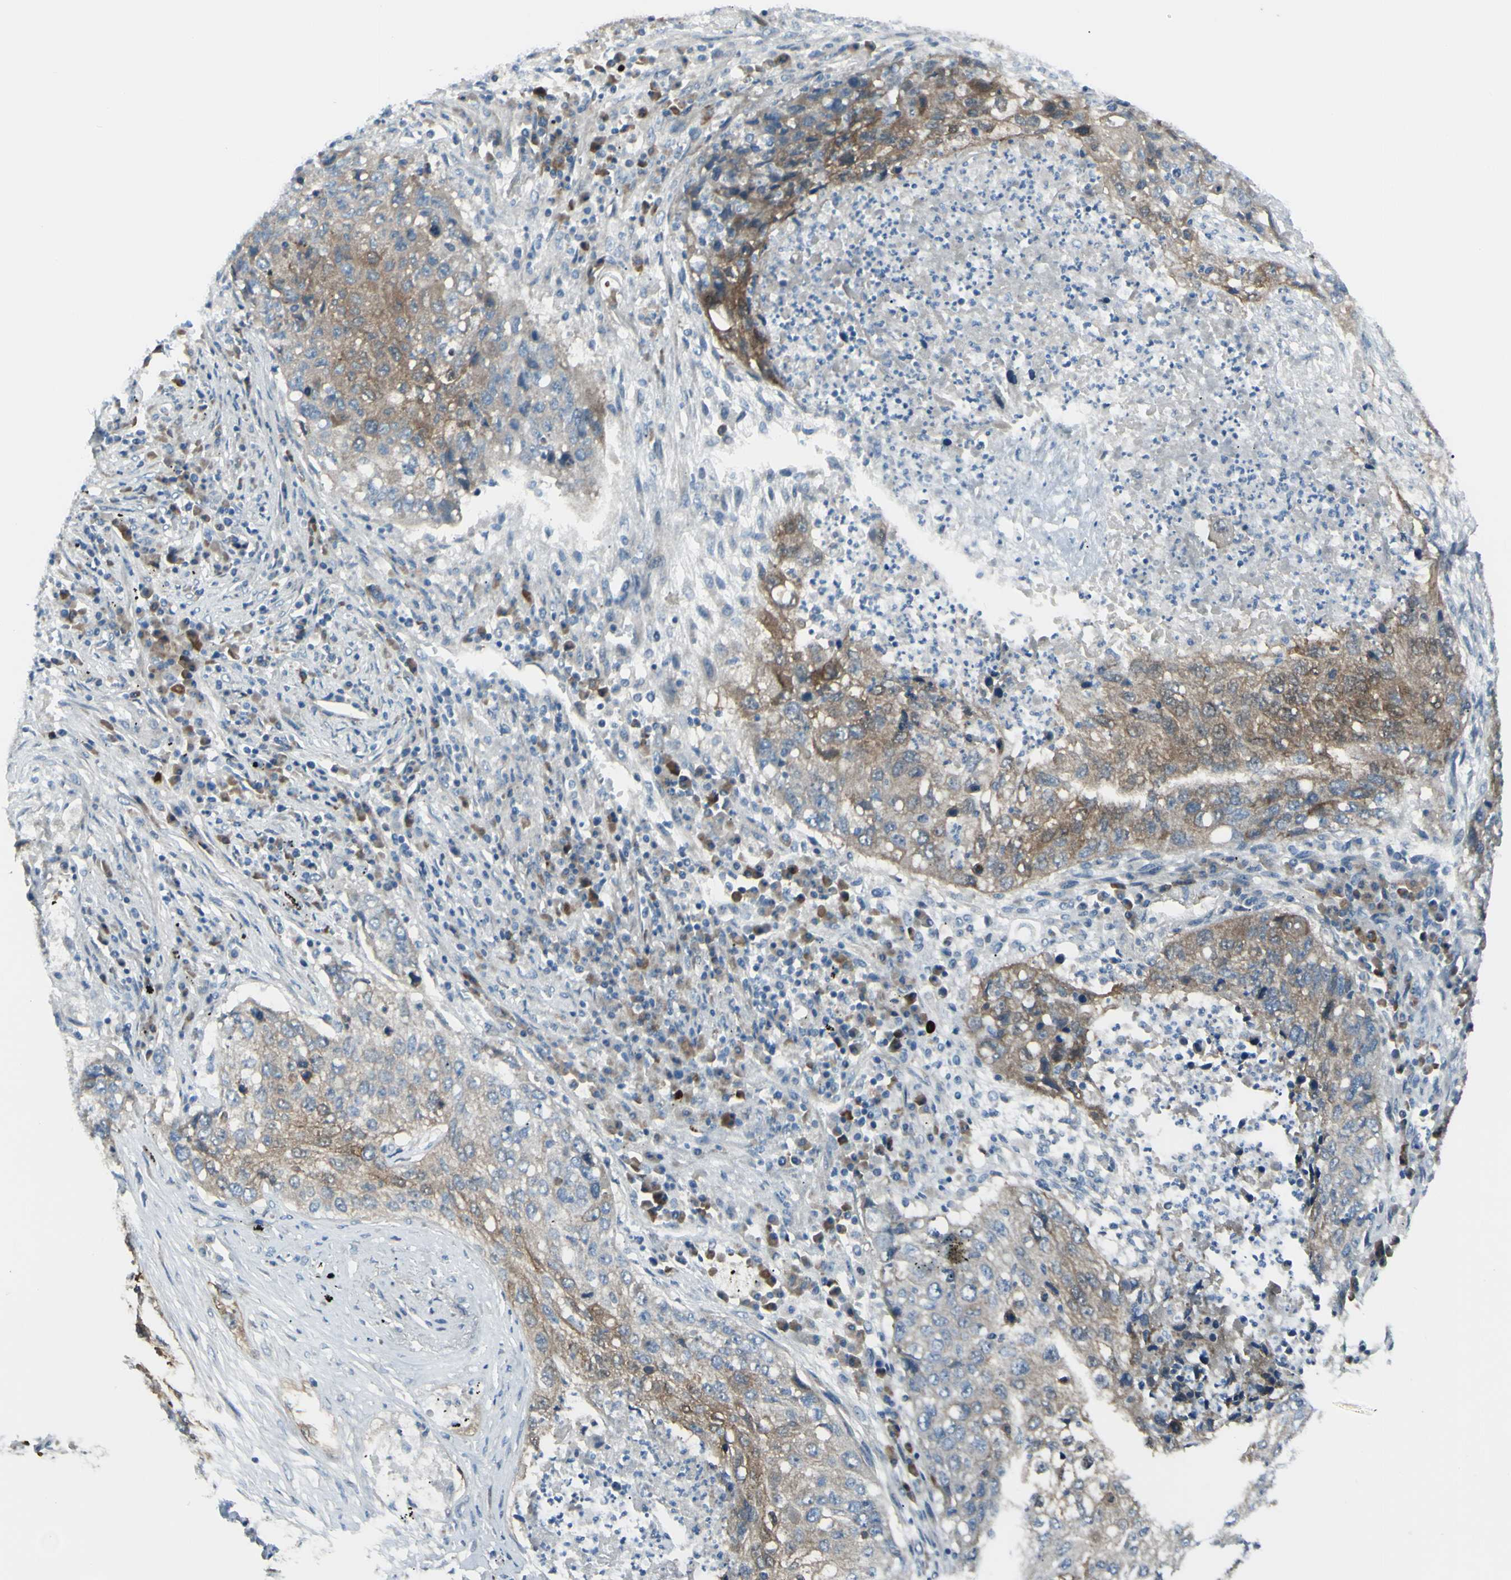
{"staining": {"intensity": "moderate", "quantity": "25%-75%", "location": "cytoplasmic/membranous"}, "tissue": "lung cancer", "cell_type": "Tumor cells", "image_type": "cancer", "snomed": [{"axis": "morphology", "description": "Squamous cell carcinoma, NOS"}, {"axis": "topography", "description": "Lung"}], "caption": "The histopathology image shows immunohistochemical staining of lung cancer (squamous cell carcinoma). There is moderate cytoplasmic/membranous expression is identified in about 25%-75% of tumor cells.", "gene": "LRRK1", "patient": {"sex": "female", "age": 63}}